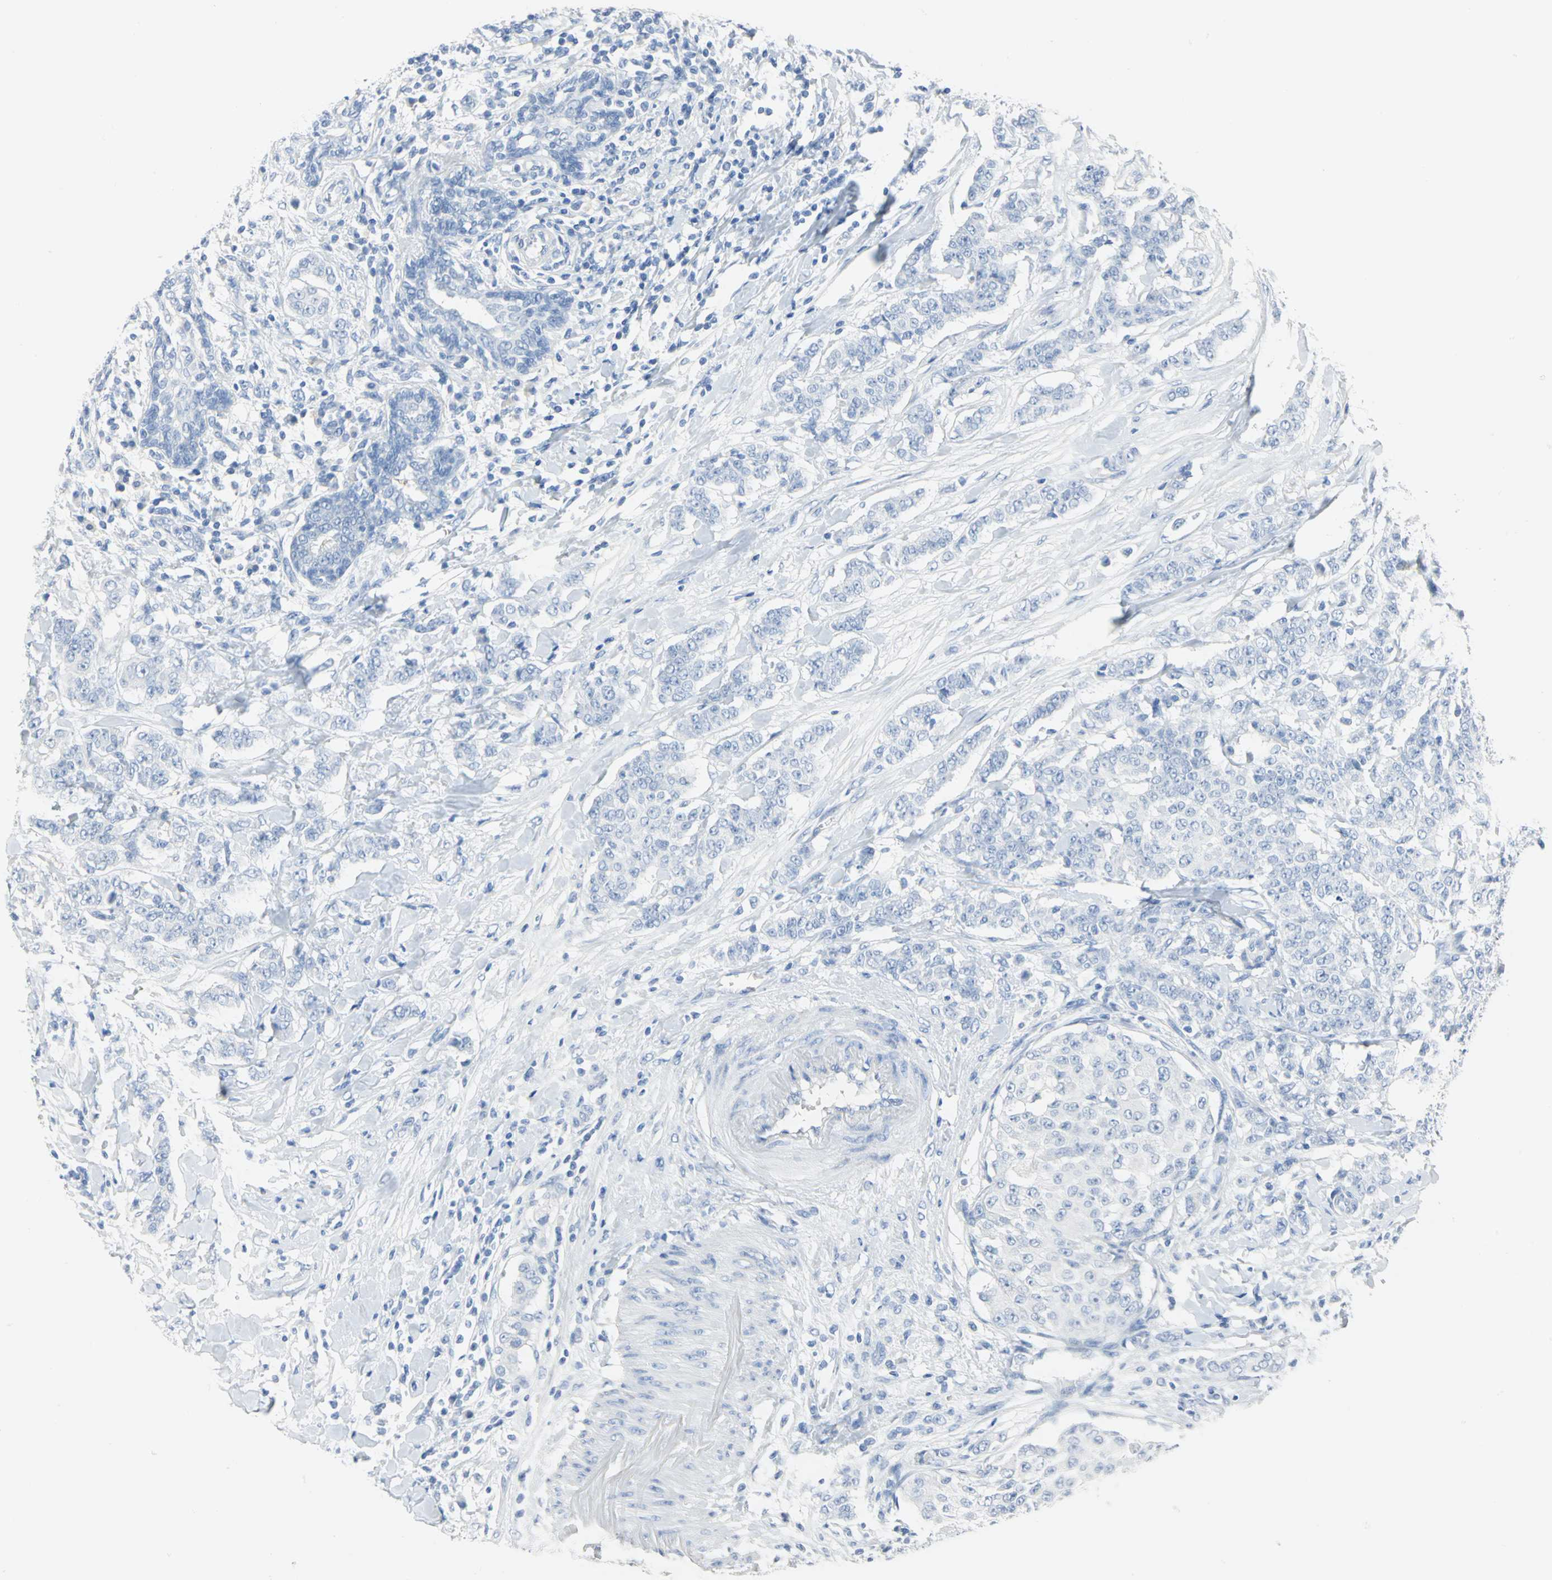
{"staining": {"intensity": "negative", "quantity": "none", "location": "none"}, "tissue": "breast cancer", "cell_type": "Tumor cells", "image_type": "cancer", "snomed": [{"axis": "morphology", "description": "Duct carcinoma"}, {"axis": "topography", "description": "Breast"}], "caption": "Protein analysis of breast cancer (invasive ductal carcinoma) reveals no significant positivity in tumor cells.", "gene": "CA3", "patient": {"sex": "female", "age": 40}}